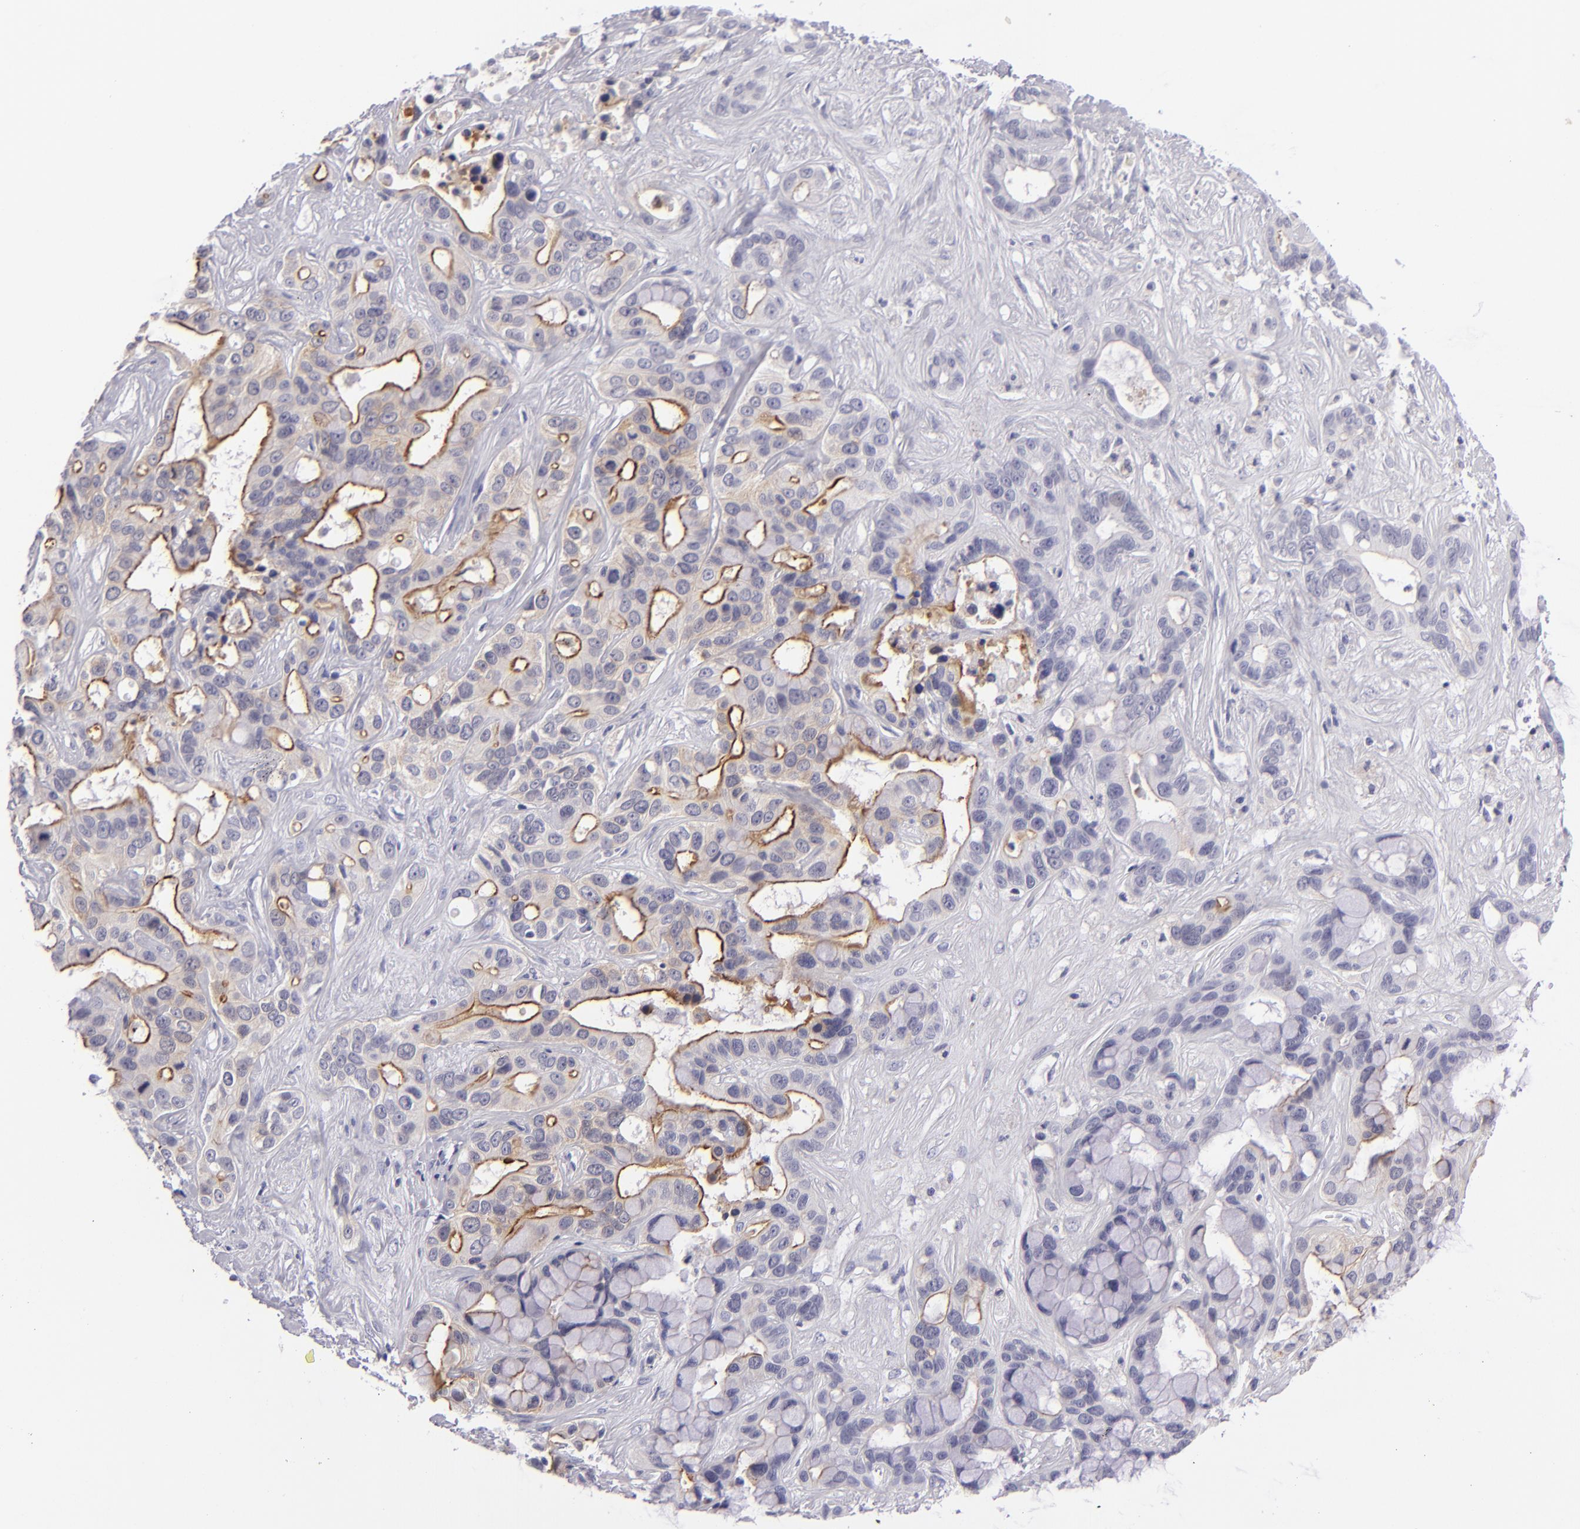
{"staining": {"intensity": "moderate", "quantity": "25%-75%", "location": "cytoplasmic/membranous"}, "tissue": "liver cancer", "cell_type": "Tumor cells", "image_type": "cancer", "snomed": [{"axis": "morphology", "description": "Cholangiocarcinoma"}, {"axis": "topography", "description": "Liver"}], "caption": "Moderate cytoplasmic/membranous expression for a protein is identified in about 25%-75% of tumor cells of cholangiocarcinoma (liver) using IHC.", "gene": "VIL1", "patient": {"sex": "female", "age": 65}}